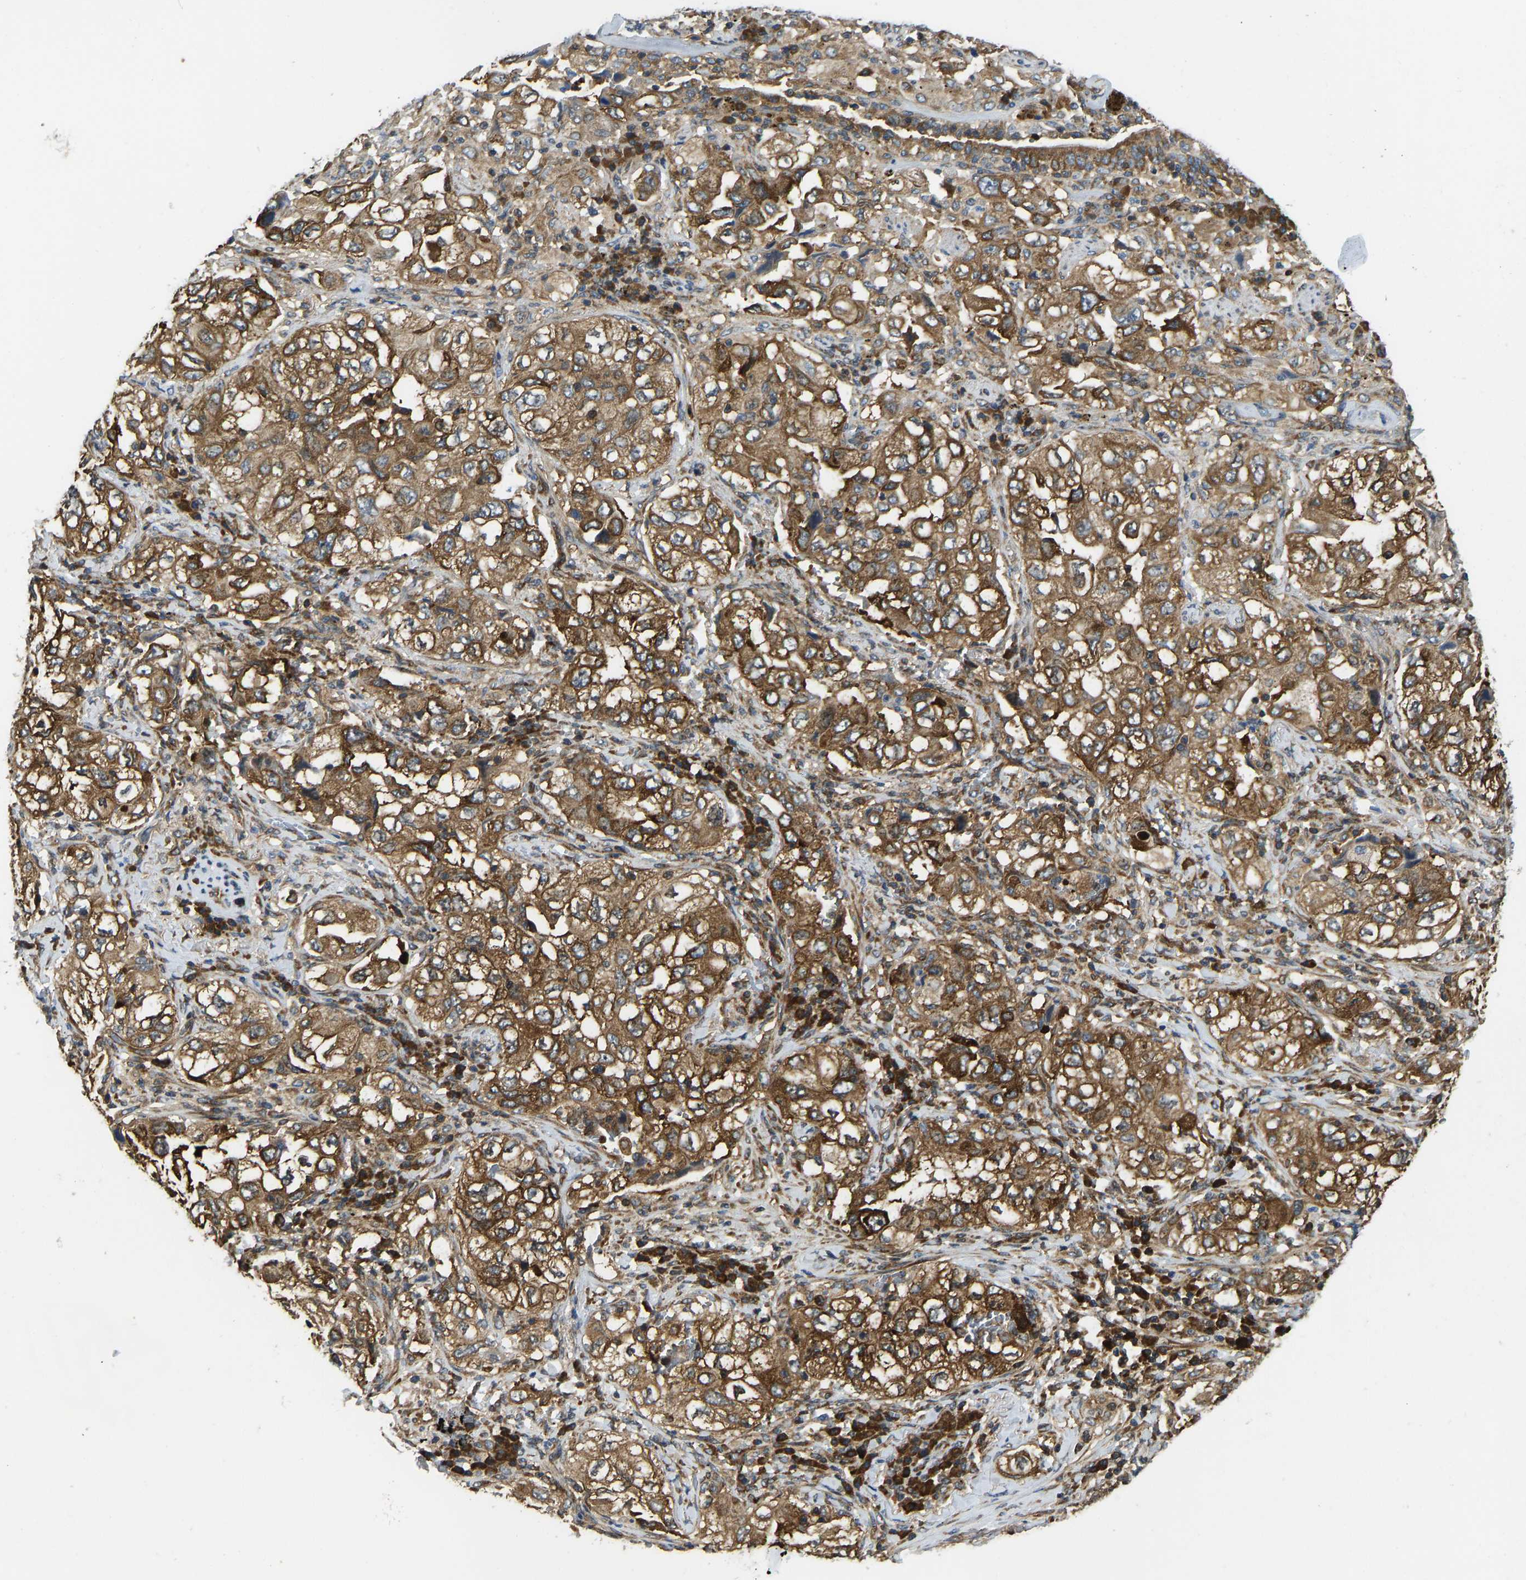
{"staining": {"intensity": "strong", "quantity": ">75%", "location": "cytoplasmic/membranous"}, "tissue": "lung cancer", "cell_type": "Tumor cells", "image_type": "cancer", "snomed": [{"axis": "morphology", "description": "Adenocarcinoma, NOS"}, {"axis": "topography", "description": "Lung"}], "caption": "Strong cytoplasmic/membranous positivity for a protein is present in about >75% of tumor cells of lung cancer (adenocarcinoma) using immunohistochemistry.", "gene": "RASGRF2", "patient": {"sex": "male", "age": 64}}